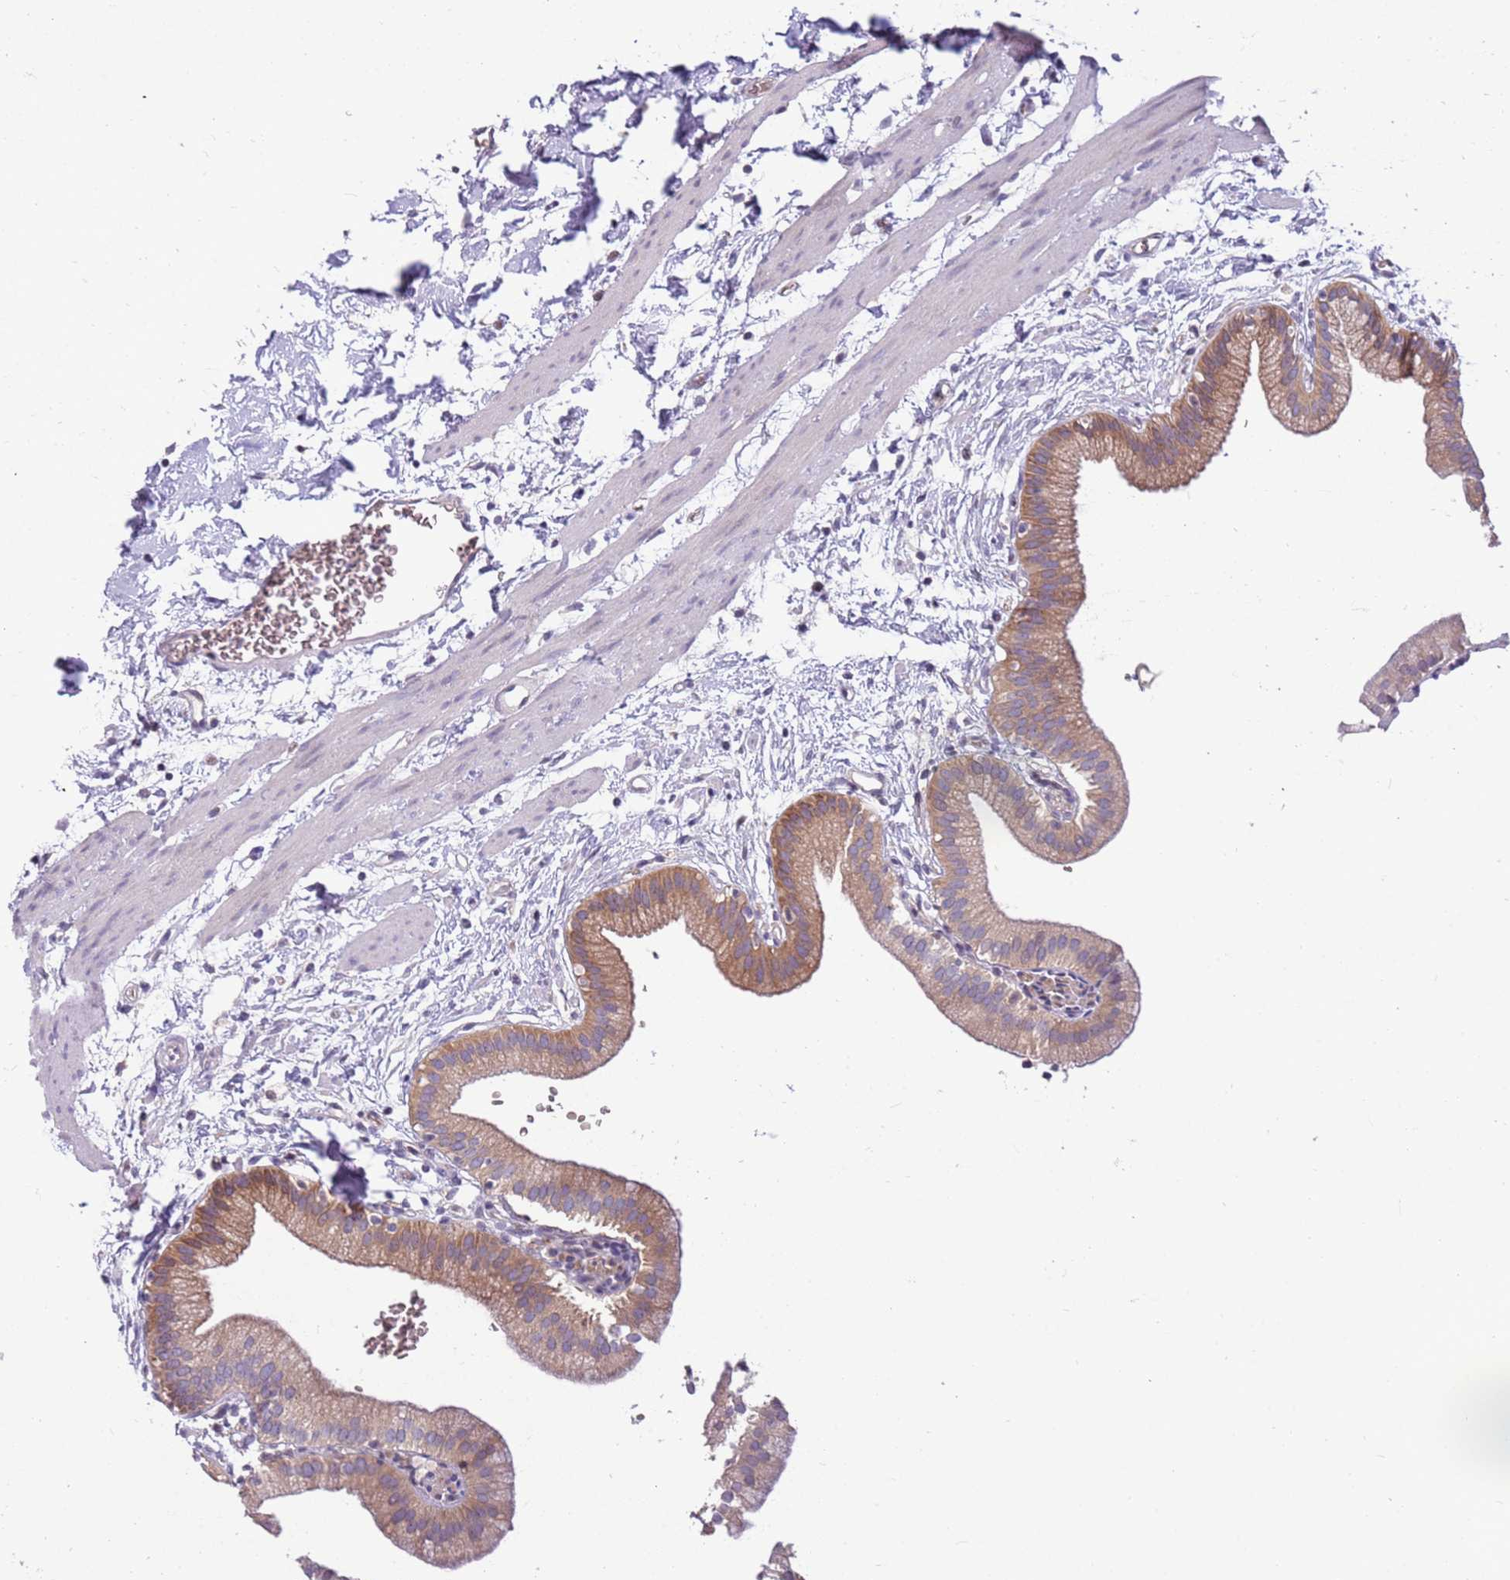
{"staining": {"intensity": "moderate", "quantity": ">75%", "location": "cytoplasmic/membranous"}, "tissue": "gallbladder", "cell_type": "Glandular cells", "image_type": "normal", "snomed": [{"axis": "morphology", "description": "Normal tissue, NOS"}, {"axis": "topography", "description": "Gallbladder"}], "caption": "Normal gallbladder exhibits moderate cytoplasmic/membranous staining in approximately >75% of glandular cells, visualized by immunohistochemistry.", "gene": "ARHGEF35", "patient": {"sex": "male", "age": 55}}